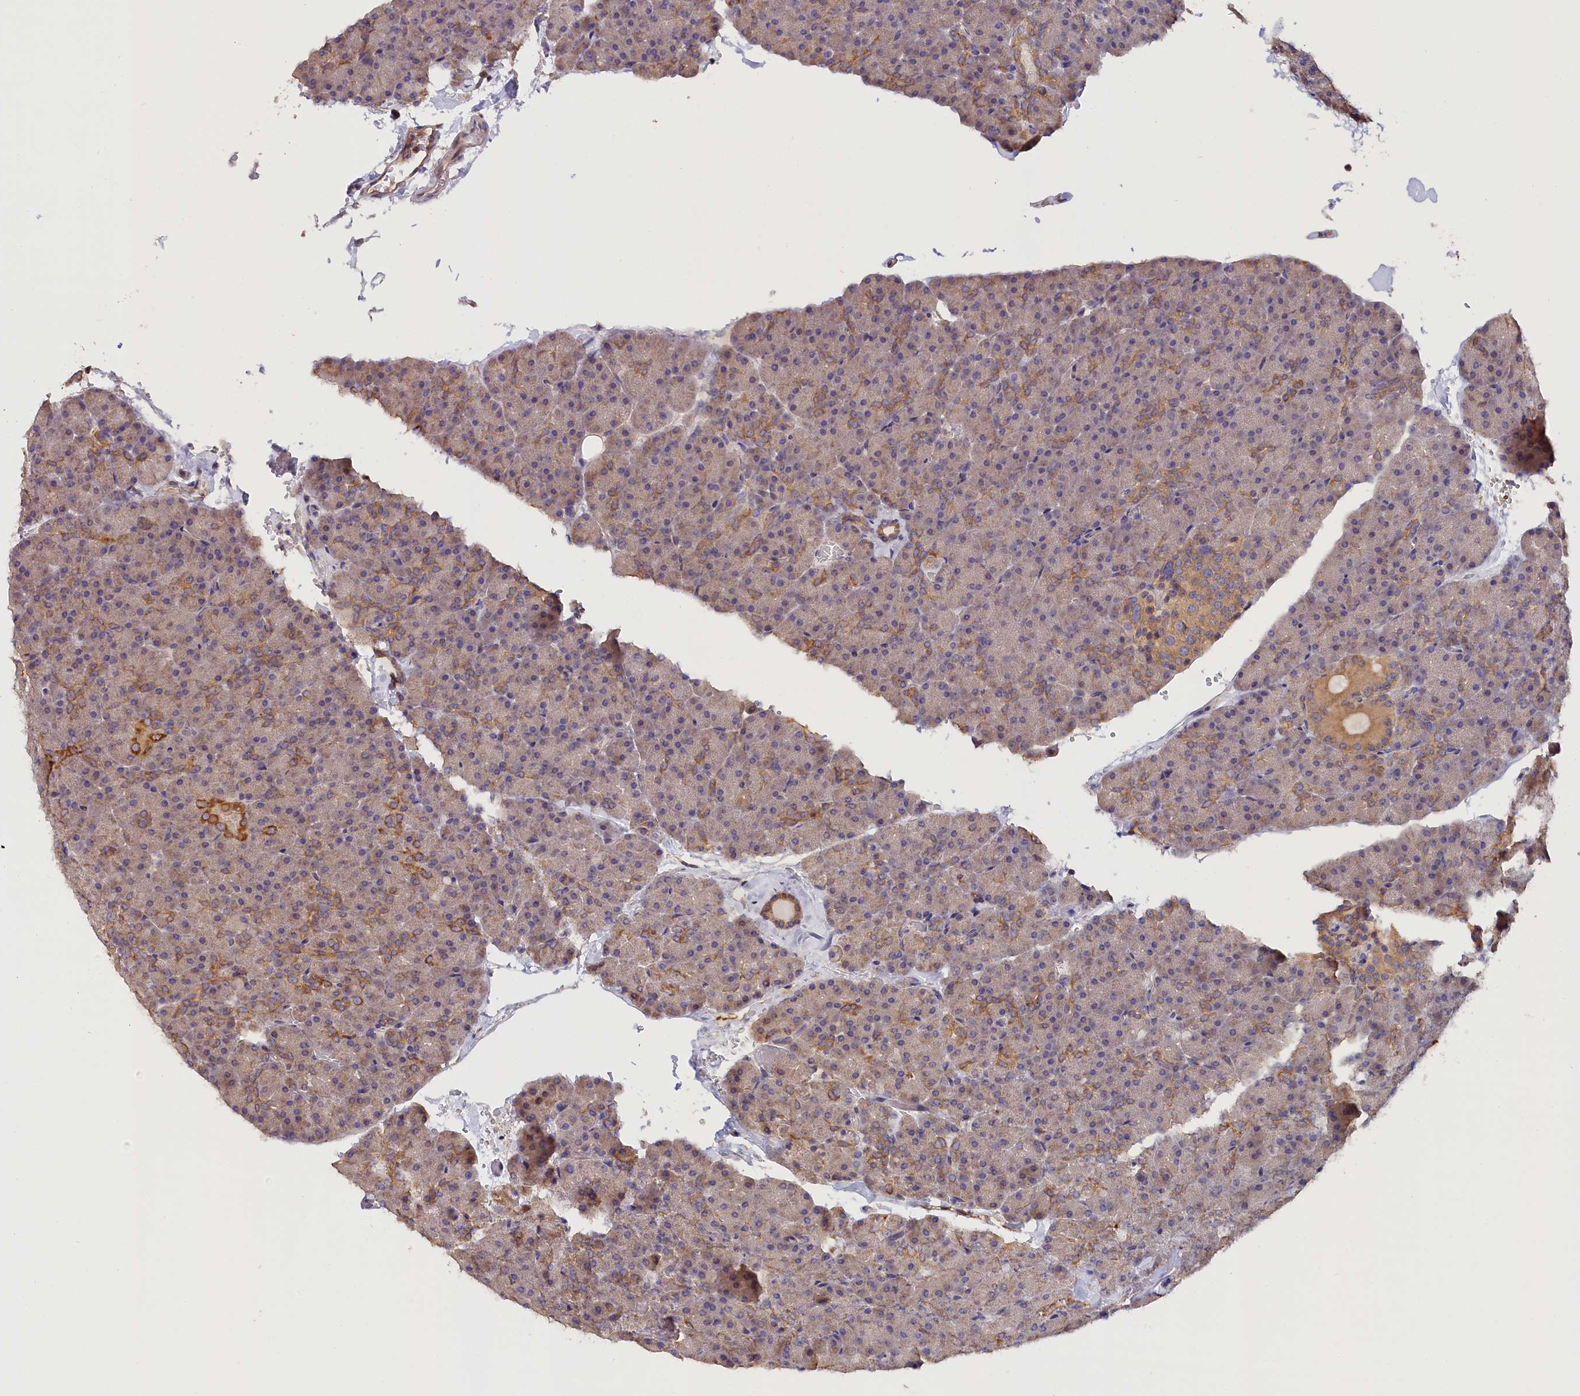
{"staining": {"intensity": "moderate", "quantity": "<25%", "location": "cytoplasmic/membranous"}, "tissue": "pancreas", "cell_type": "Exocrine glandular cells", "image_type": "normal", "snomed": [{"axis": "morphology", "description": "Normal tissue, NOS"}, {"axis": "topography", "description": "Pancreas"}], "caption": "Pancreas stained with a brown dye exhibits moderate cytoplasmic/membranous positive expression in about <25% of exocrine glandular cells.", "gene": "KATNB1", "patient": {"sex": "male", "age": 36}}